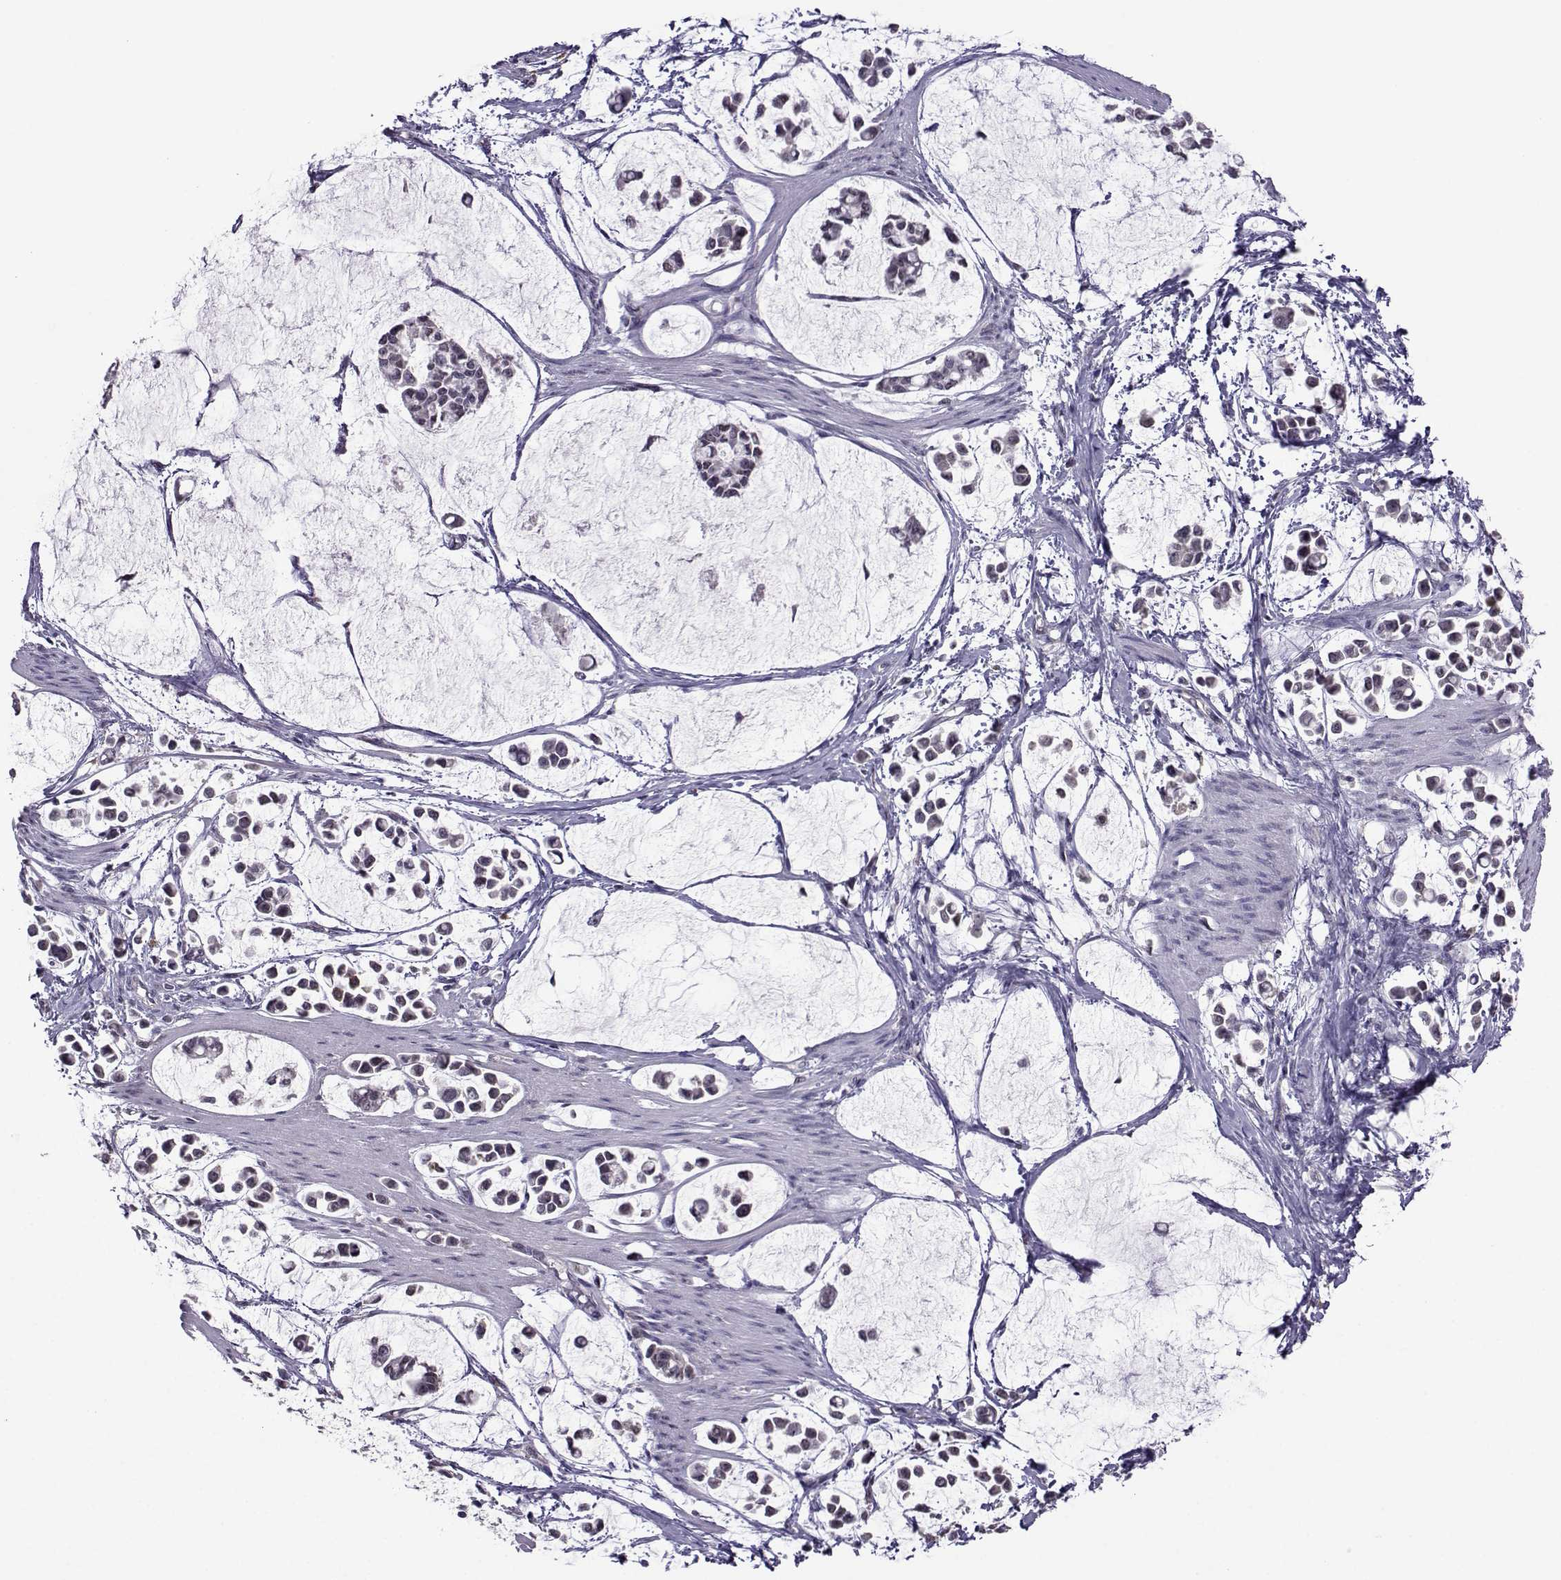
{"staining": {"intensity": "weak", "quantity": "<25%", "location": "cytoplasmic/membranous,nuclear"}, "tissue": "stomach cancer", "cell_type": "Tumor cells", "image_type": "cancer", "snomed": [{"axis": "morphology", "description": "Adenocarcinoma, NOS"}, {"axis": "topography", "description": "Stomach"}], "caption": "An immunohistochemistry (IHC) photomicrograph of stomach cancer (adenocarcinoma) is shown. There is no staining in tumor cells of stomach cancer (adenocarcinoma).", "gene": "DDX20", "patient": {"sex": "male", "age": 82}}